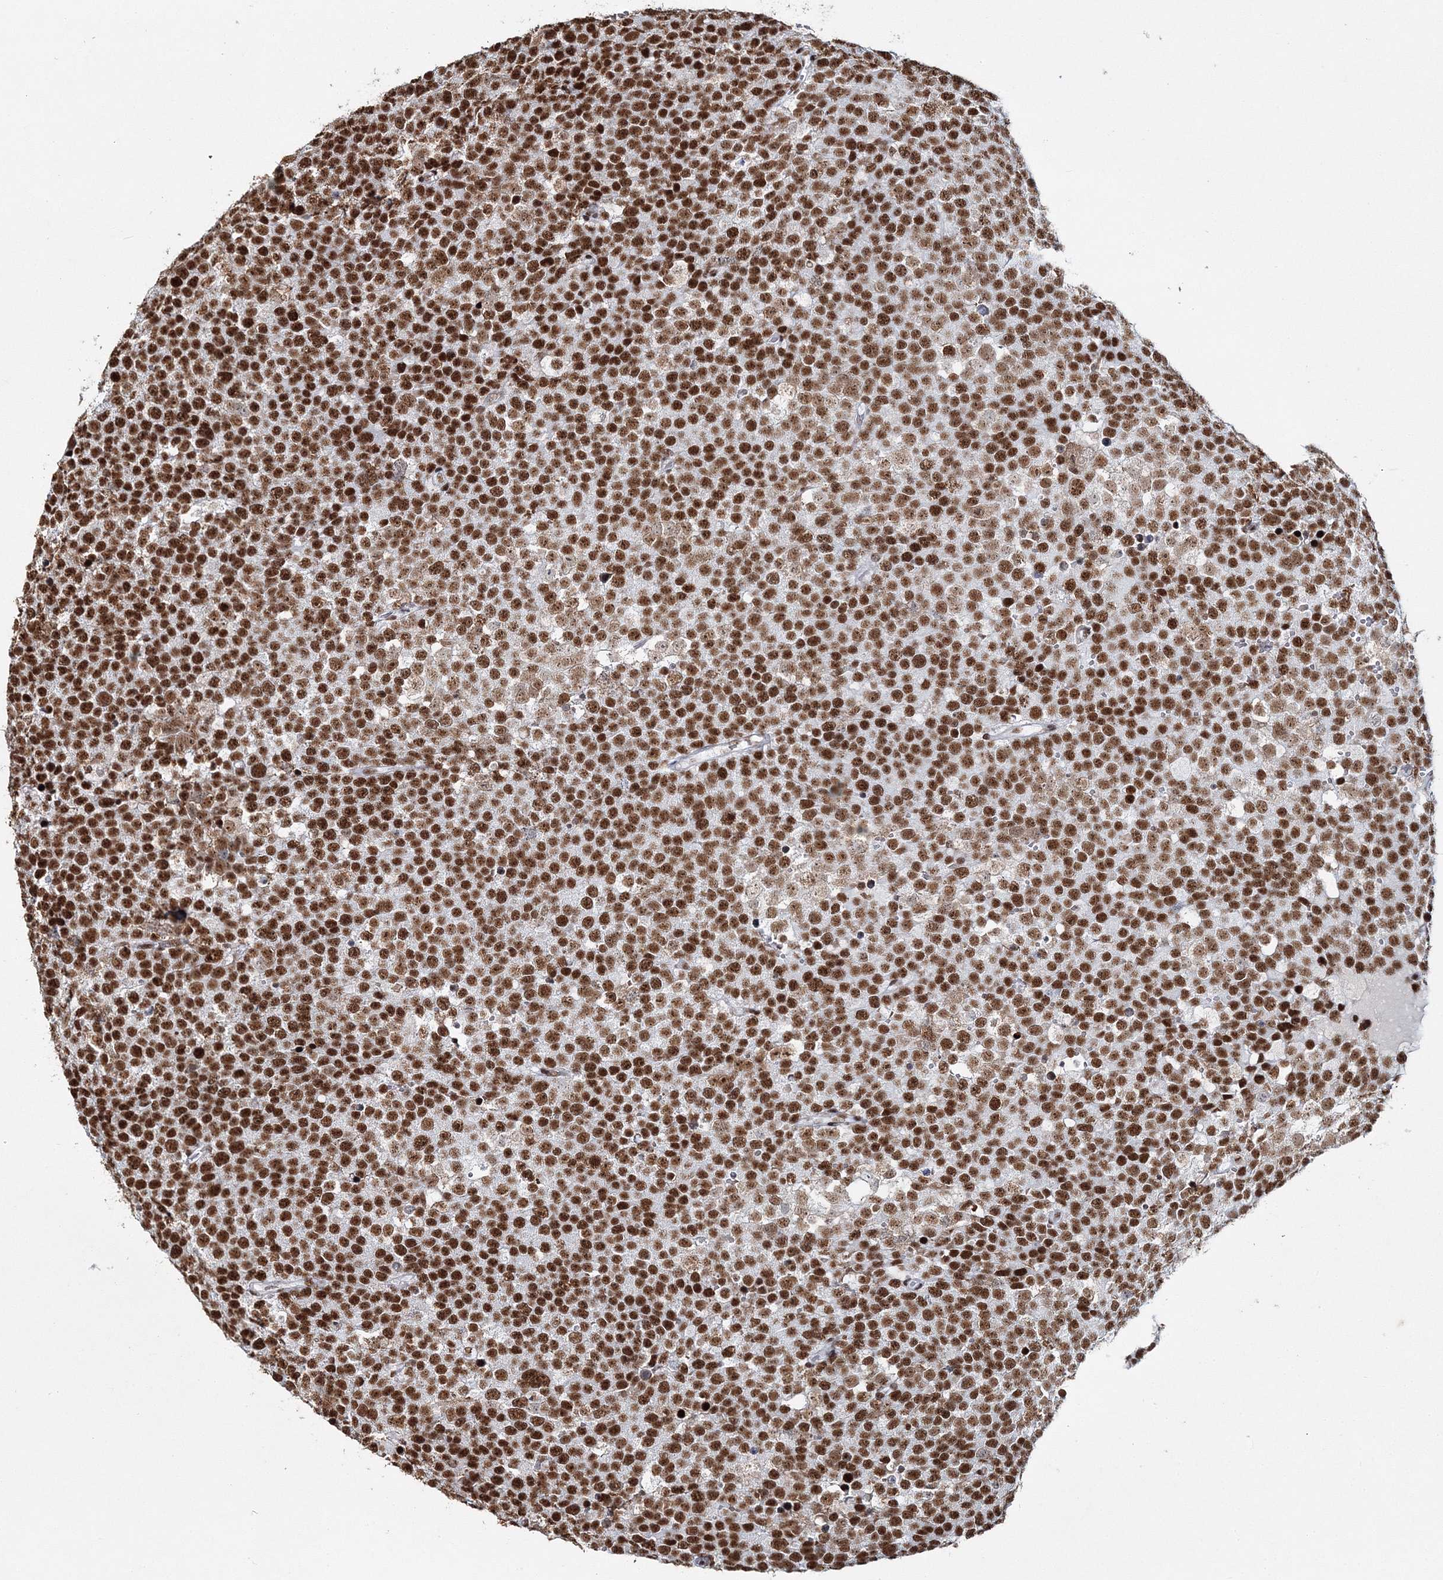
{"staining": {"intensity": "strong", "quantity": ">75%", "location": "nuclear"}, "tissue": "testis cancer", "cell_type": "Tumor cells", "image_type": "cancer", "snomed": [{"axis": "morphology", "description": "Seminoma, NOS"}, {"axis": "topography", "description": "Testis"}], "caption": "Approximately >75% of tumor cells in testis seminoma demonstrate strong nuclear protein staining as visualized by brown immunohistochemical staining.", "gene": "QRICH1", "patient": {"sex": "male", "age": 71}}